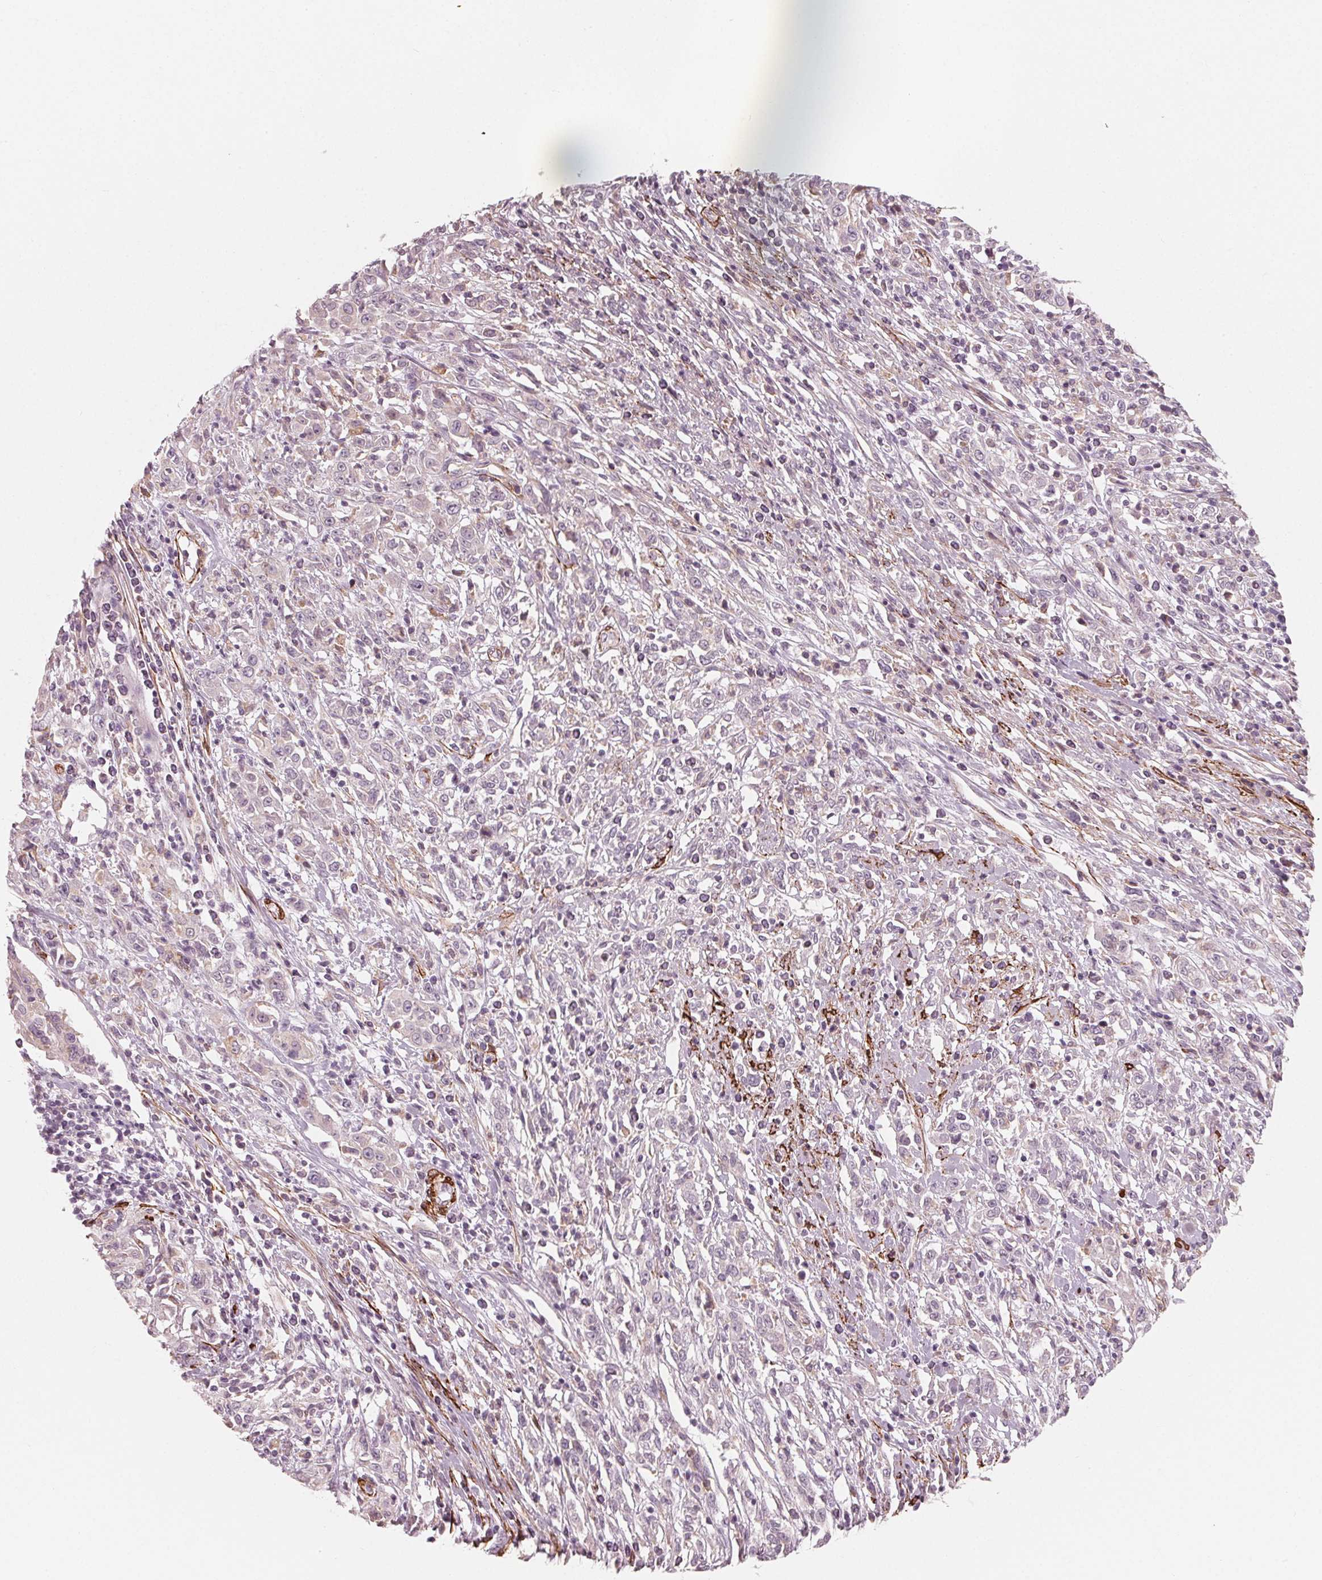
{"staining": {"intensity": "negative", "quantity": "none", "location": "none"}, "tissue": "cervical cancer", "cell_type": "Tumor cells", "image_type": "cancer", "snomed": [{"axis": "morphology", "description": "Adenocarcinoma, NOS"}, {"axis": "topography", "description": "Cervix"}], "caption": "Immunohistochemistry image of cervical cancer stained for a protein (brown), which displays no expression in tumor cells. Brightfield microscopy of immunohistochemistry (IHC) stained with DAB (3,3'-diaminobenzidine) (brown) and hematoxylin (blue), captured at high magnification.", "gene": "MIER3", "patient": {"sex": "female", "age": 40}}